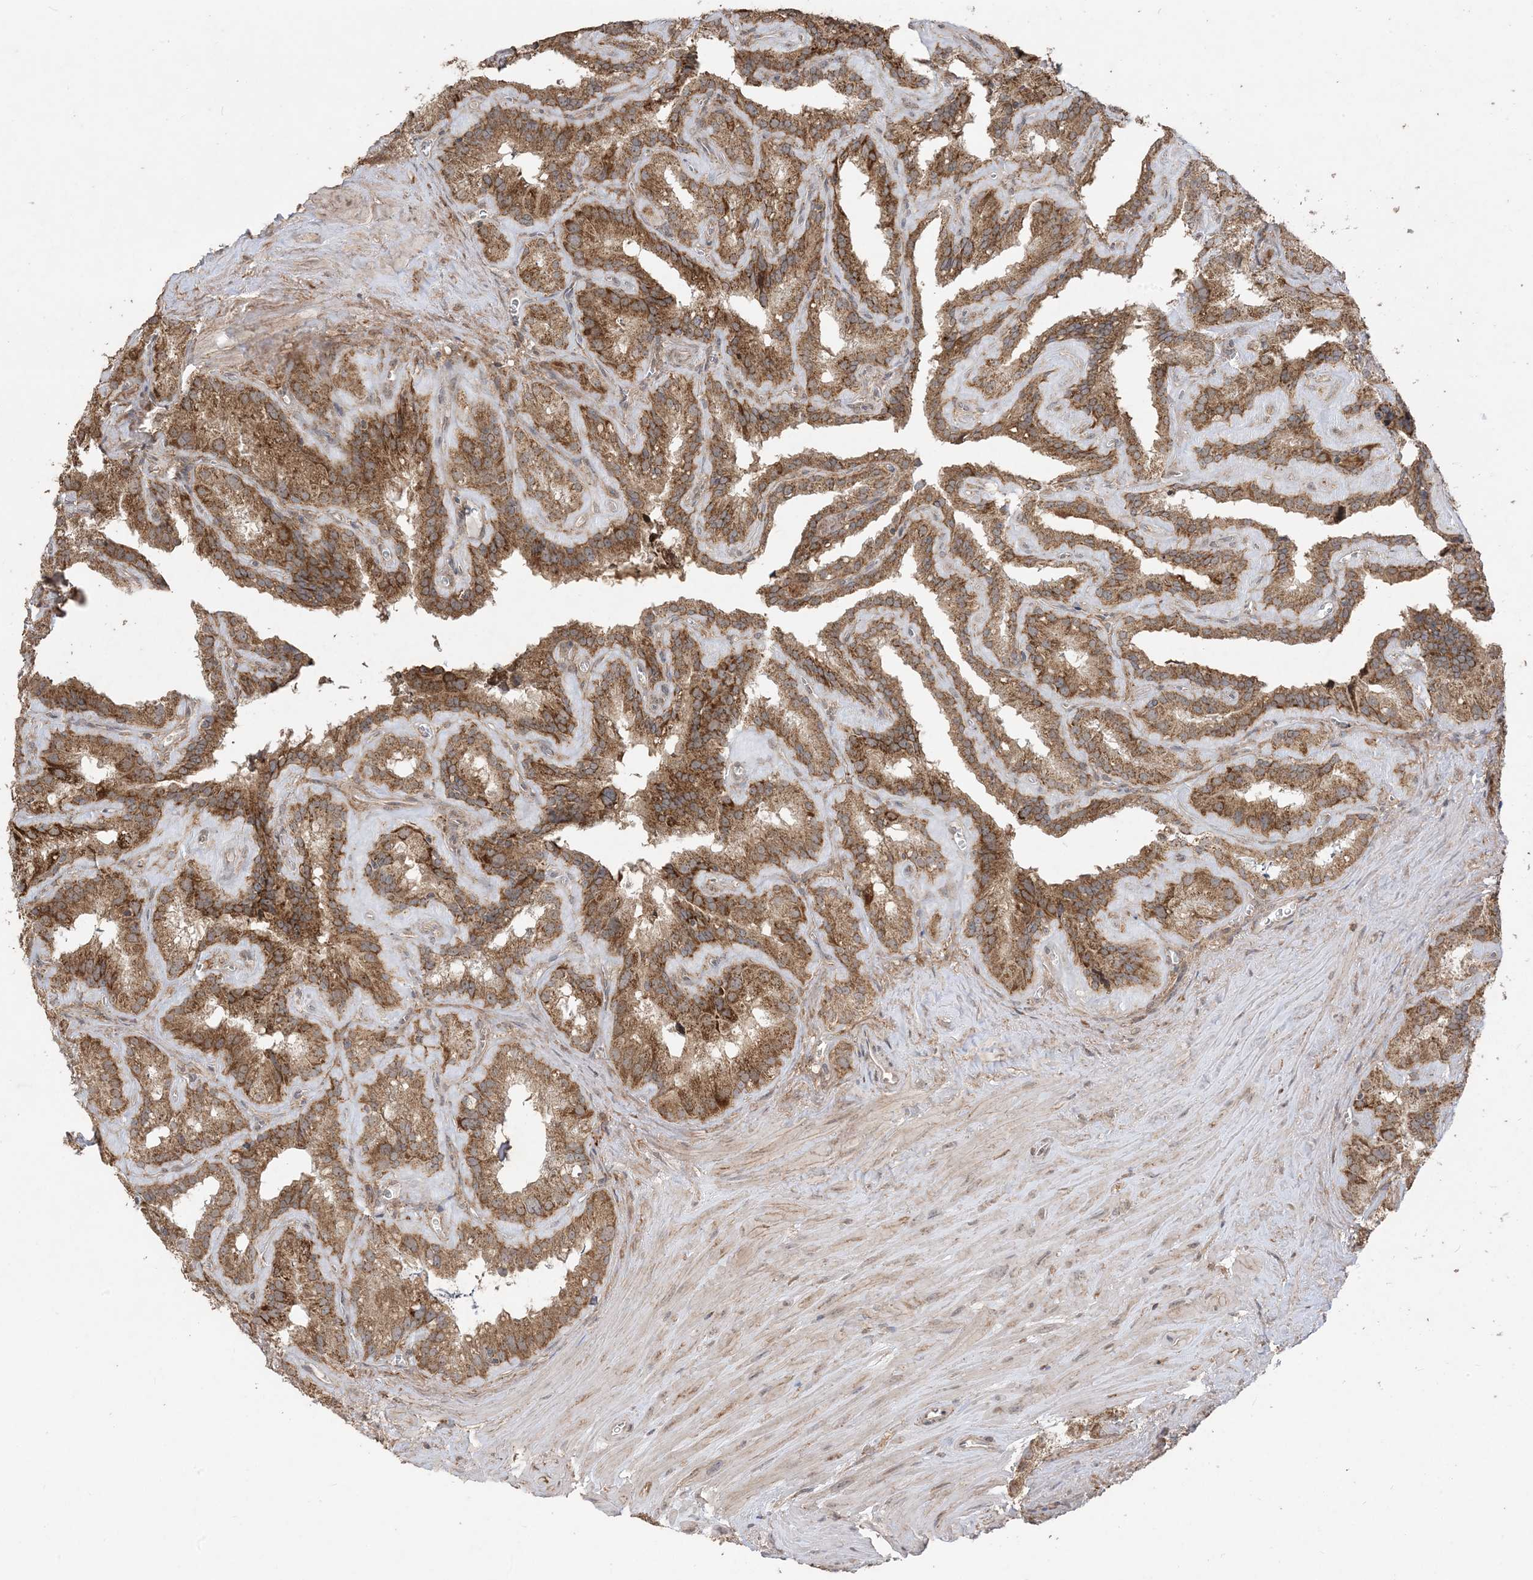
{"staining": {"intensity": "strong", "quantity": ">75%", "location": "cytoplasmic/membranous"}, "tissue": "seminal vesicle", "cell_type": "Glandular cells", "image_type": "normal", "snomed": [{"axis": "morphology", "description": "Normal tissue, NOS"}, {"axis": "topography", "description": "Prostate"}, {"axis": "topography", "description": "Seminal veicle"}], "caption": "Glandular cells reveal strong cytoplasmic/membranous staining in about >75% of cells in unremarkable seminal vesicle.", "gene": "SIRT3", "patient": {"sex": "male", "age": 59}}